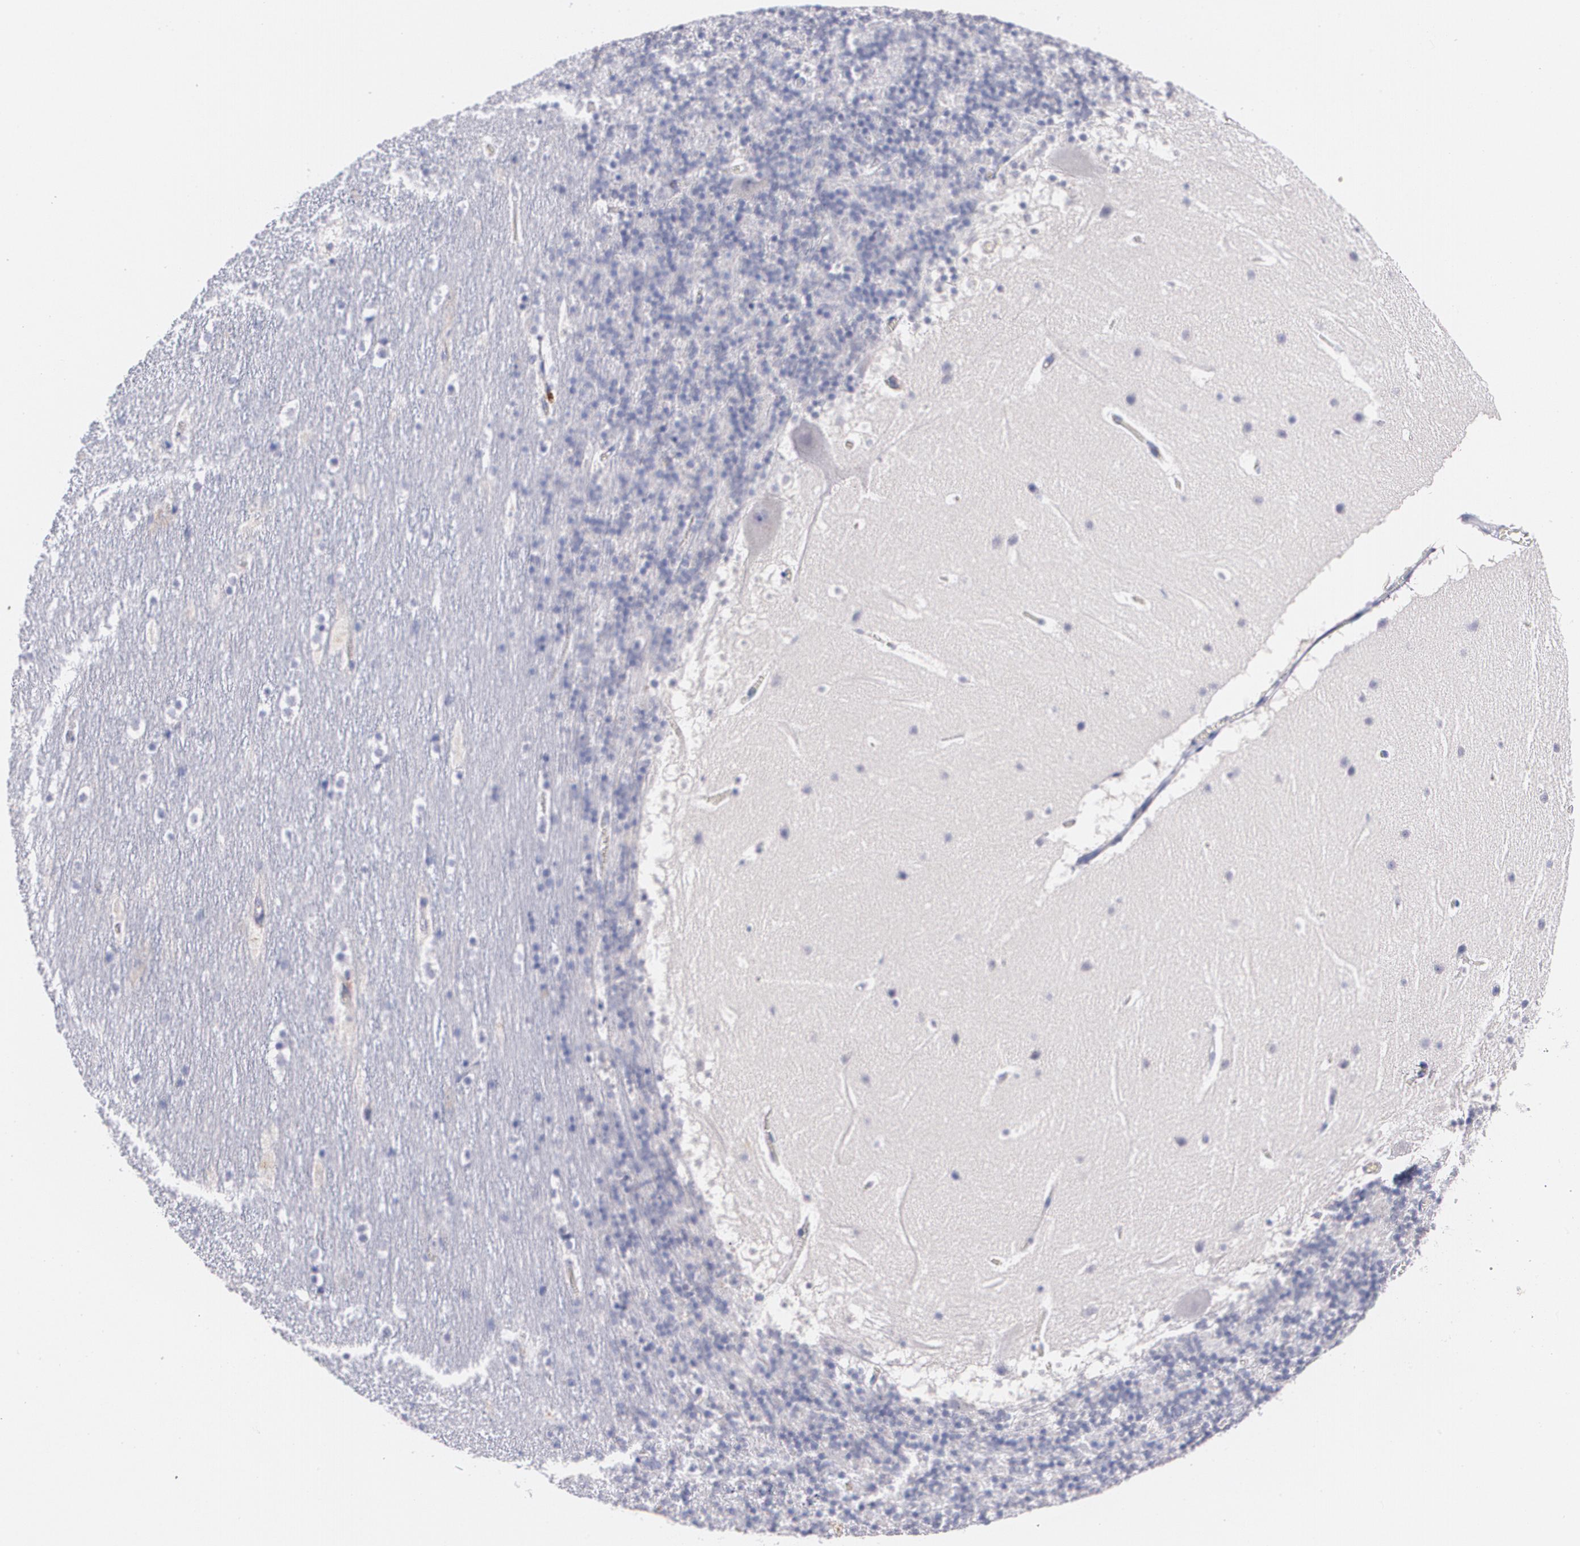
{"staining": {"intensity": "negative", "quantity": "none", "location": "none"}, "tissue": "cerebellum", "cell_type": "Cells in granular layer", "image_type": "normal", "snomed": [{"axis": "morphology", "description": "Normal tissue, NOS"}, {"axis": "topography", "description": "Cerebellum"}], "caption": "Cerebellum stained for a protein using immunohistochemistry (IHC) reveals no positivity cells in granular layer.", "gene": "HMMR", "patient": {"sex": "male", "age": 45}}